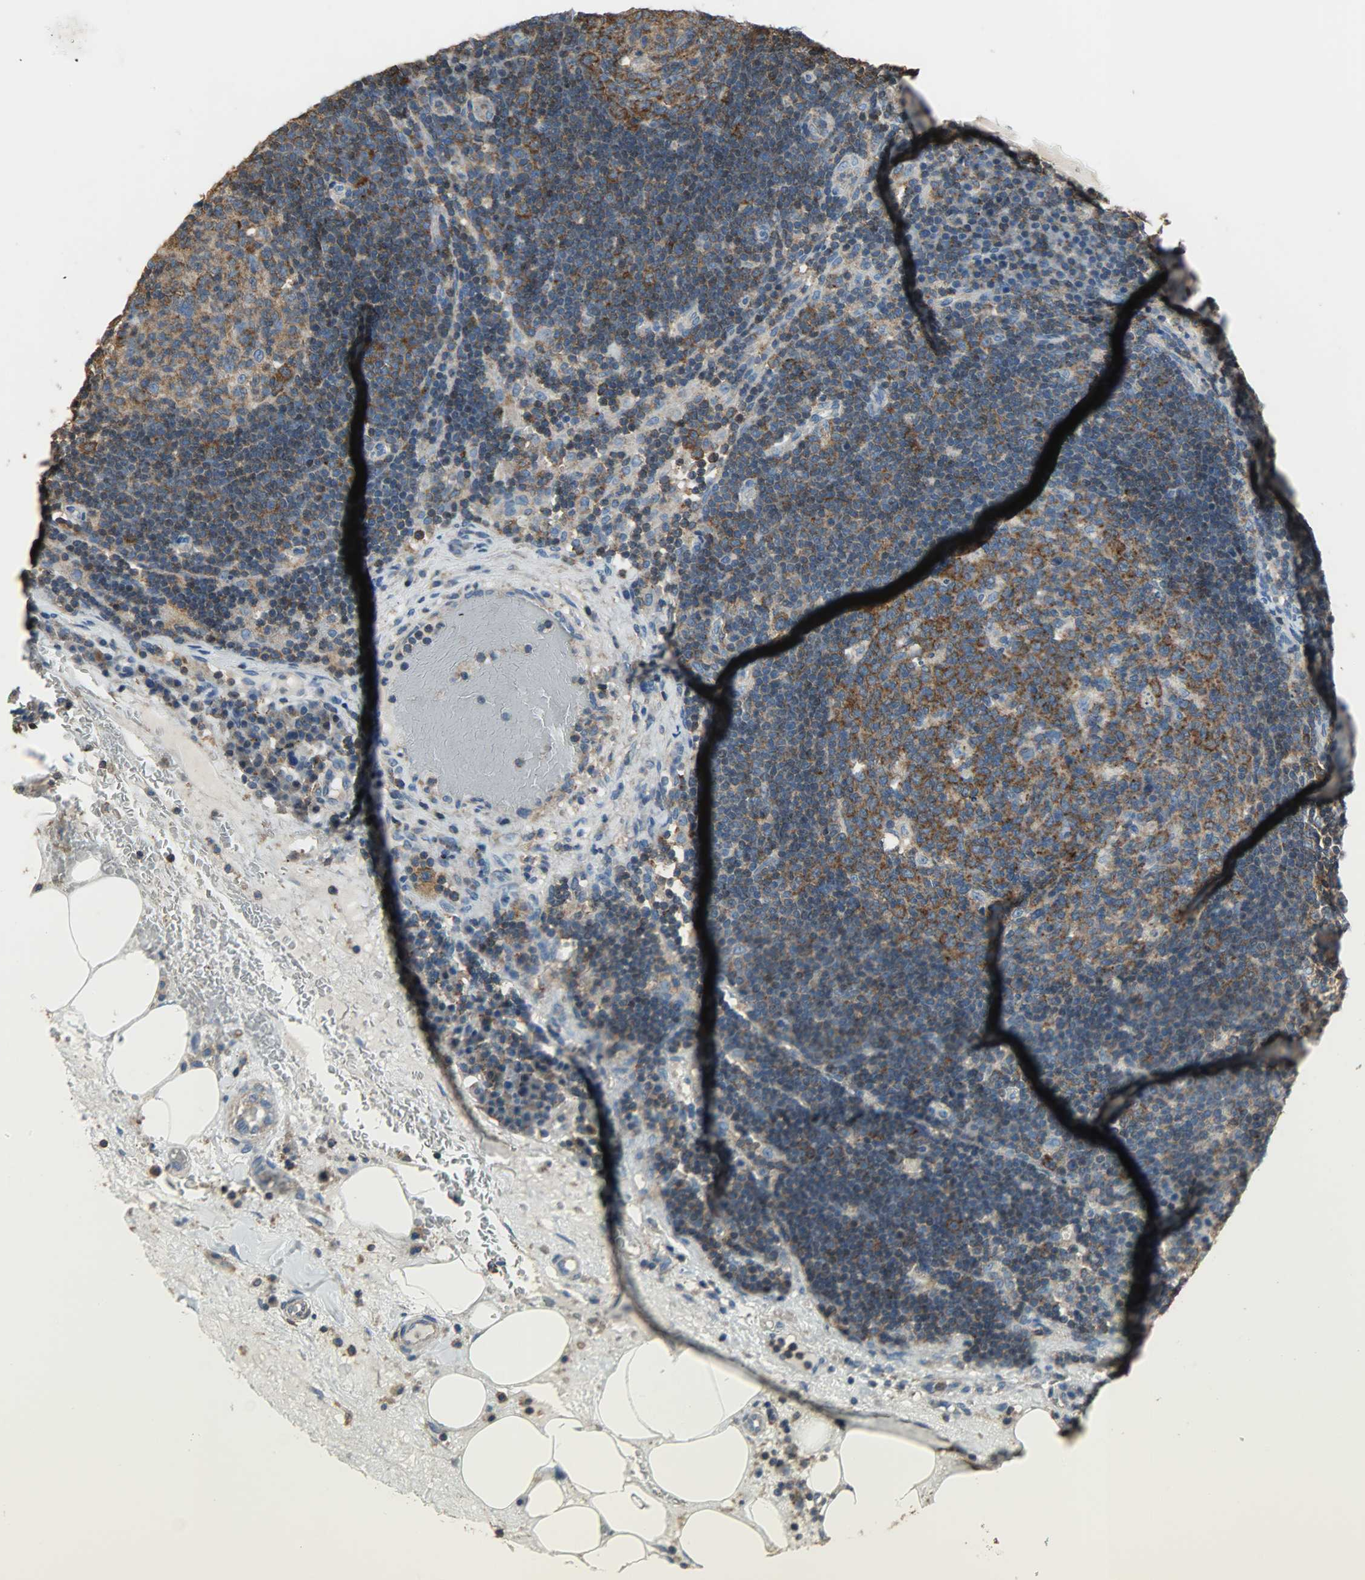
{"staining": {"intensity": "moderate", "quantity": ">75%", "location": "cytoplasmic/membranous"}, "tissue": "lymph node", "cell_type": "Germinal center cells", "image_type": "normal", "snomed": [{"axis": "morphology", "description": "Normal tissue, NOS"}, {"axis": "morphology", "description": "Squamous cell carcinoma, metastatic, NOS"}, {"axis": "topography", "description": "Lymph node"}], "caption": "The immunohistochemical stain shows moderate cytoplasmic/membranous positivity in germinal center cells of normal lymph node.", "gene": "DNAJA4", "patient": {"sex": "female", "age": 53}}